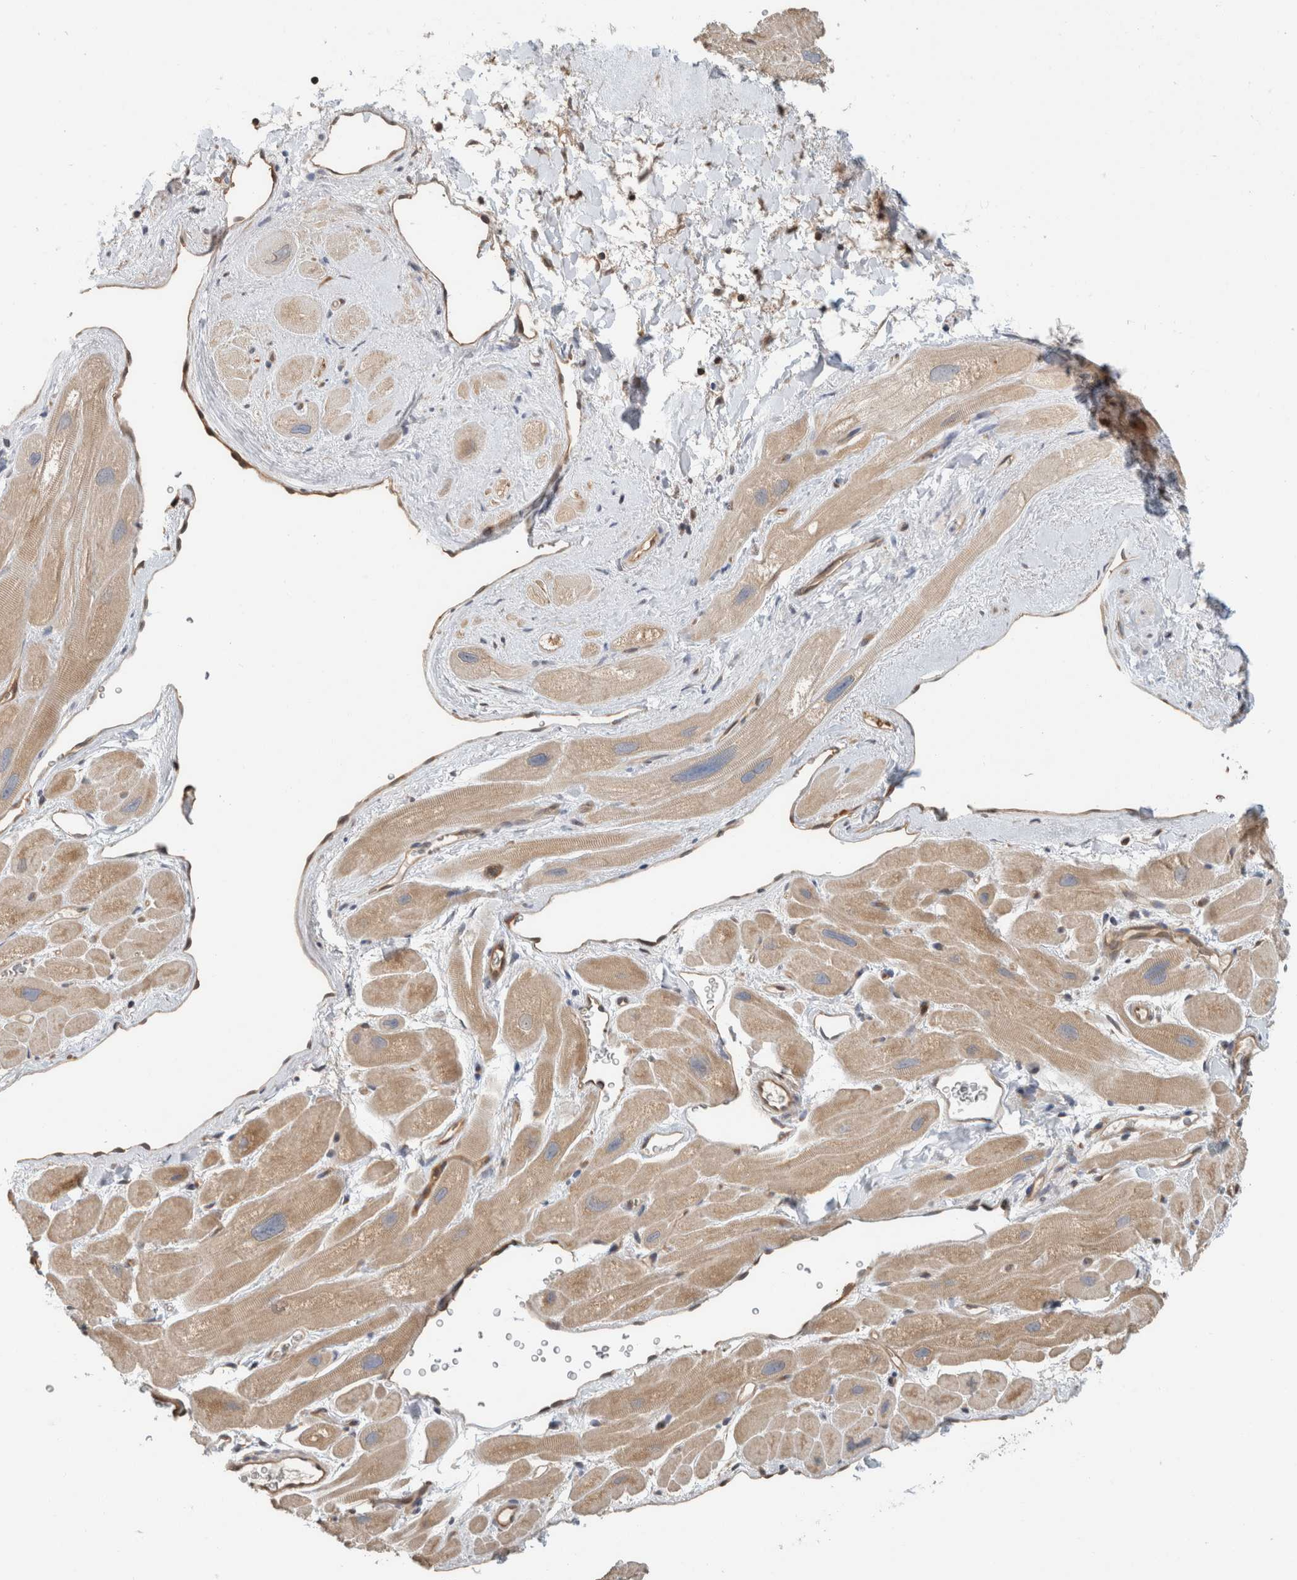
{"staining": {"intensity": "negative", "quantity": "none", "location": "none"}, "tissue": "heart muscle", "cell_type": "Cardiomyocytes", "image_type": "normal", "snomed": [{"axis": "morphology", "description": "Normal tissue, NOS"}, {"axis": "topography", "description": "Heart"}], "caption": "DAB (3,3'-diaminobenzidine) immunohistochemical staining of unremarkable human heart muscle reveals no significant expression in cardiomyocytes.", "gene": "PFDN4", "patient": {"sex": "male", "age": 49}}